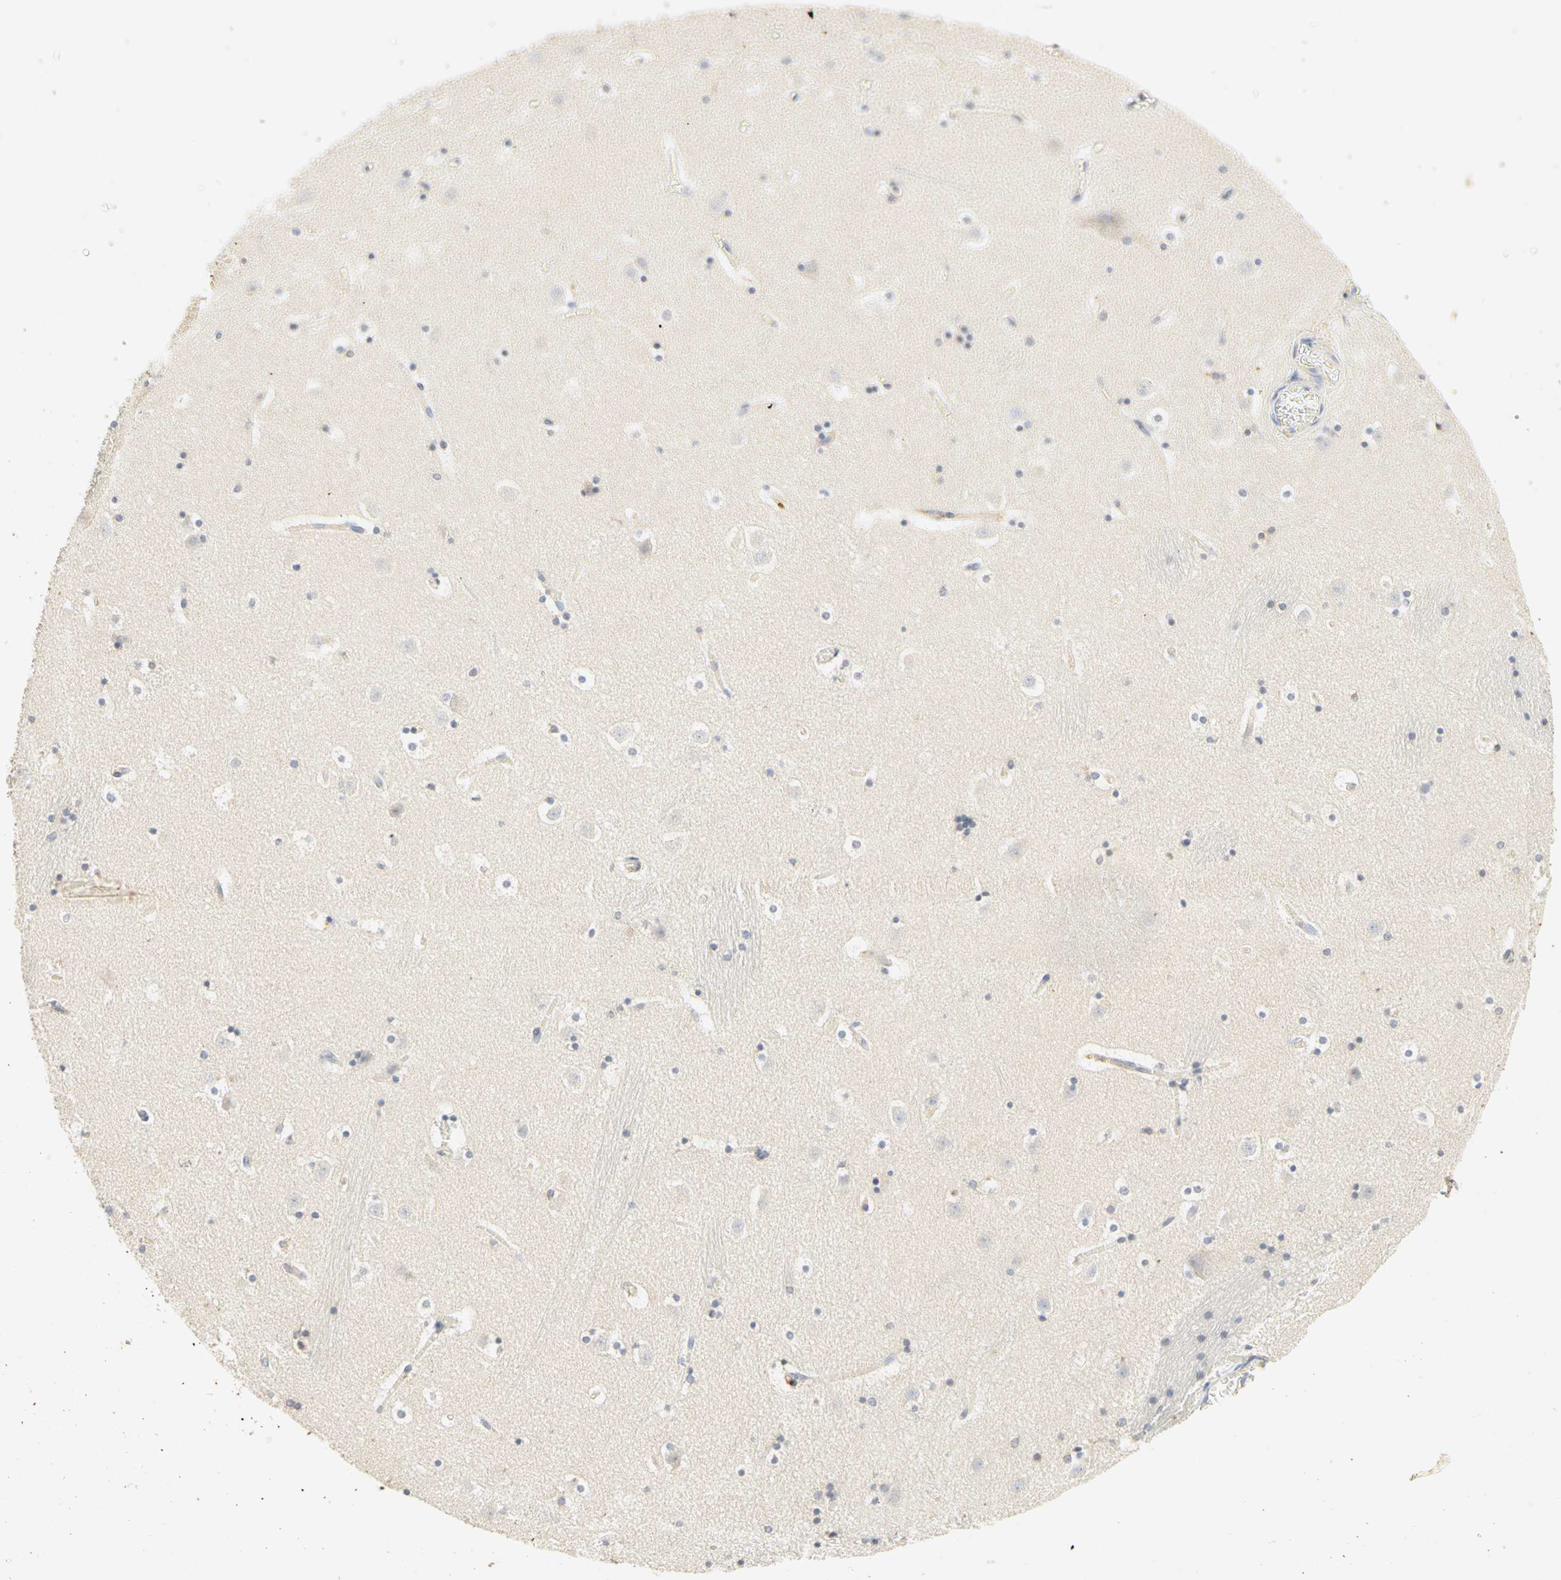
{"staining": {"intensity": "negative", "quantity": "none", "location": "none"}, "tissue": "caudate", "cell_type": "Glial cells", "image_type": "normal", "snomed": [{"axis": "morphology", "description": "Normal tissue, NOS"}, {"axis": "topography", "description": "Lateral ventricle wall"}], "caption": "Glial cells show no significant staining in benign caudate. The staining was performed using DAB to visualize the protein expression in brown, while the nuclei were stained in blue with hematoxylin (Magnification: 20x).", "gene": "GNRH2", "patient": {"sex": "male", "age": 45}}